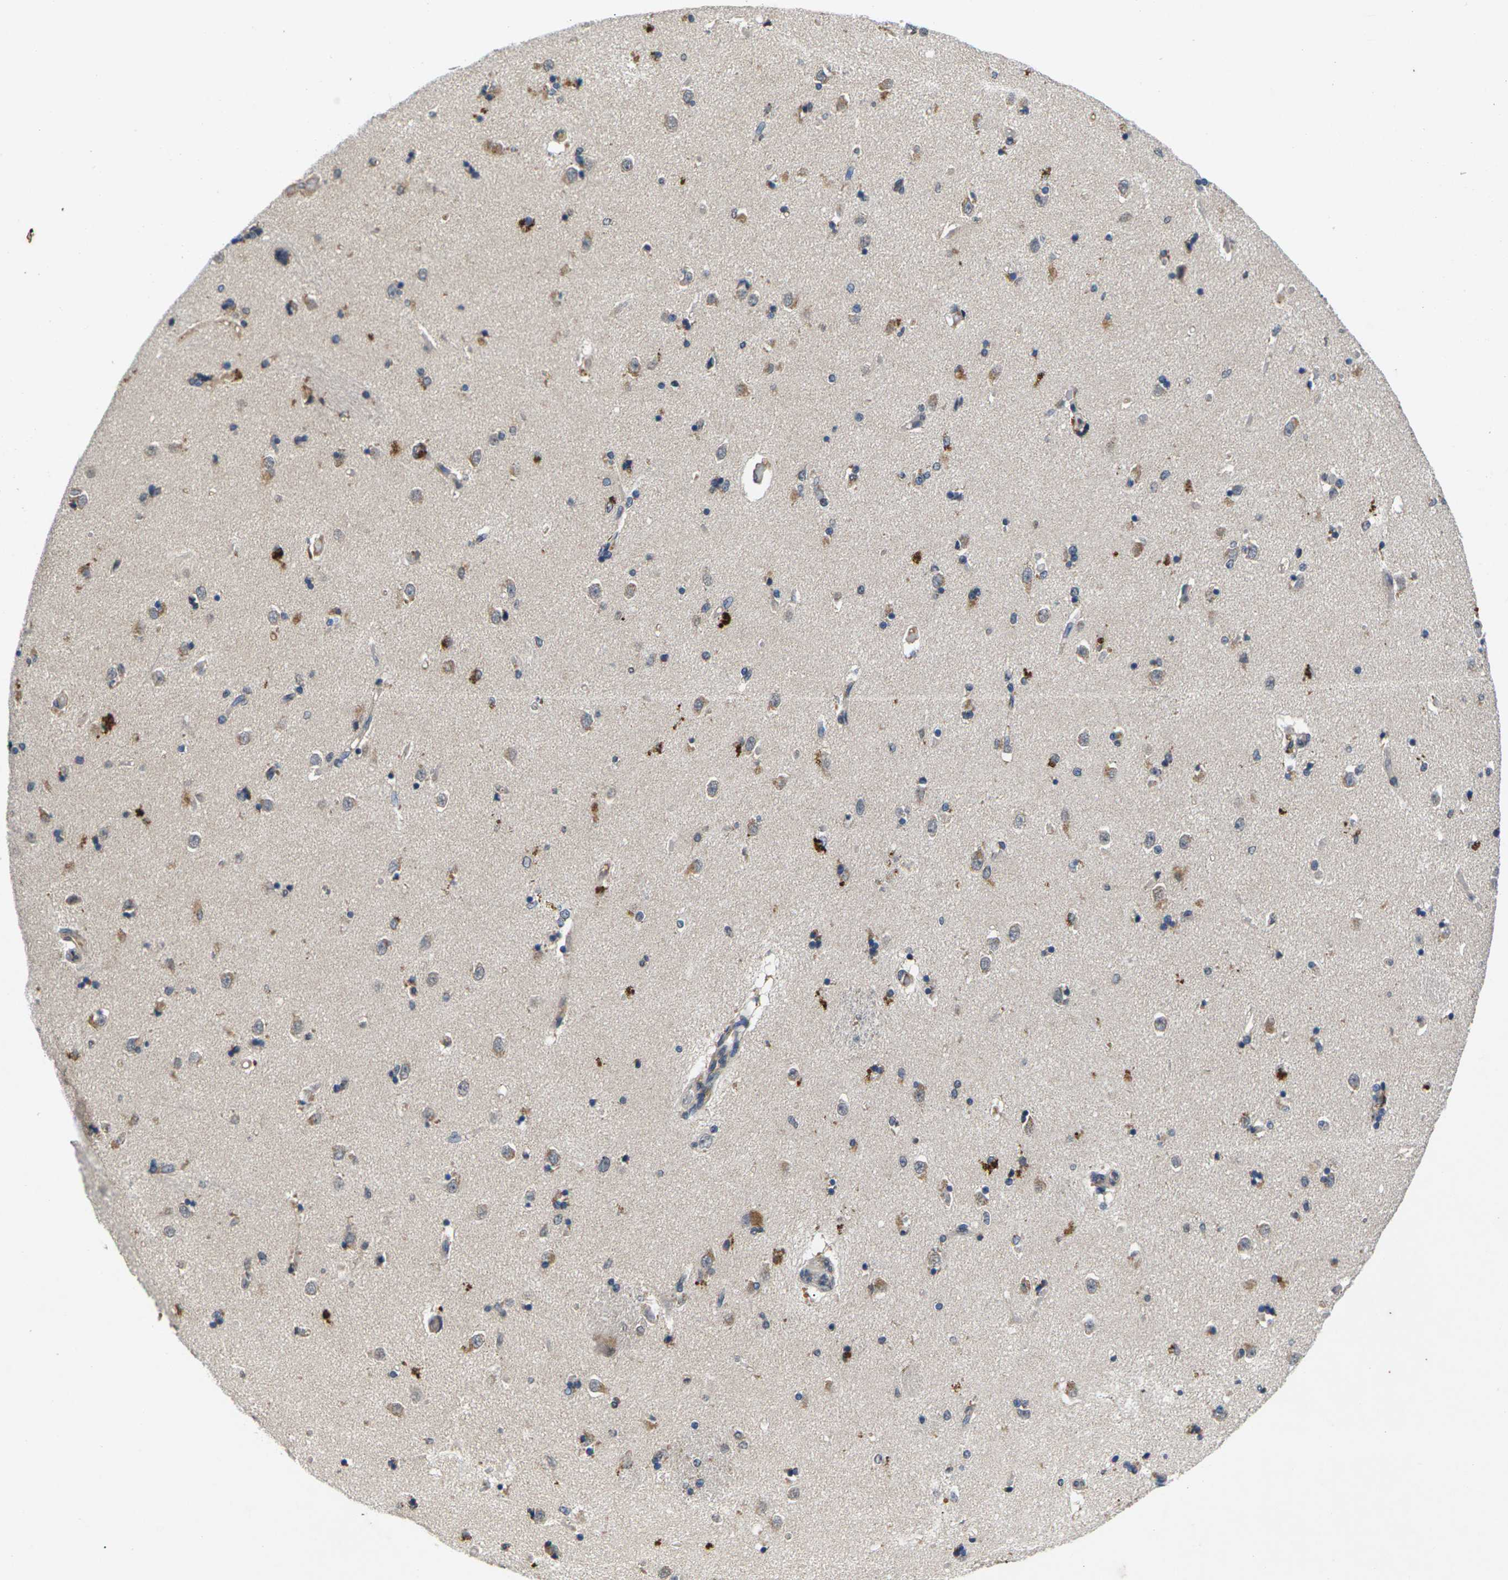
{"staining": {"intensity": "moderate", "quantity": "25%-75%", "location": "cytoplasmic/membranous"}, "tissue": "caudate", "cell_type": "Glial cells", "image_type": "normal", "snomed": [{"axis": "morphology", "description": "Normal tissue, NOS"}, {"axis": "topography", "description": "Lateral ventricle wall"}], "caption": "An immunohistochemistry image of normal tissue is shown. Protein staining in brown shows moderate cytoplasmic/membranous positivity in caudate within glial cells. The staining is performed using DAB brown chromogen to label protein expression. The nuclei are counter-stained blue using hematoxylin.", "gene": "SLC2A2", "patient": {"sex": "female", "age": 54}}